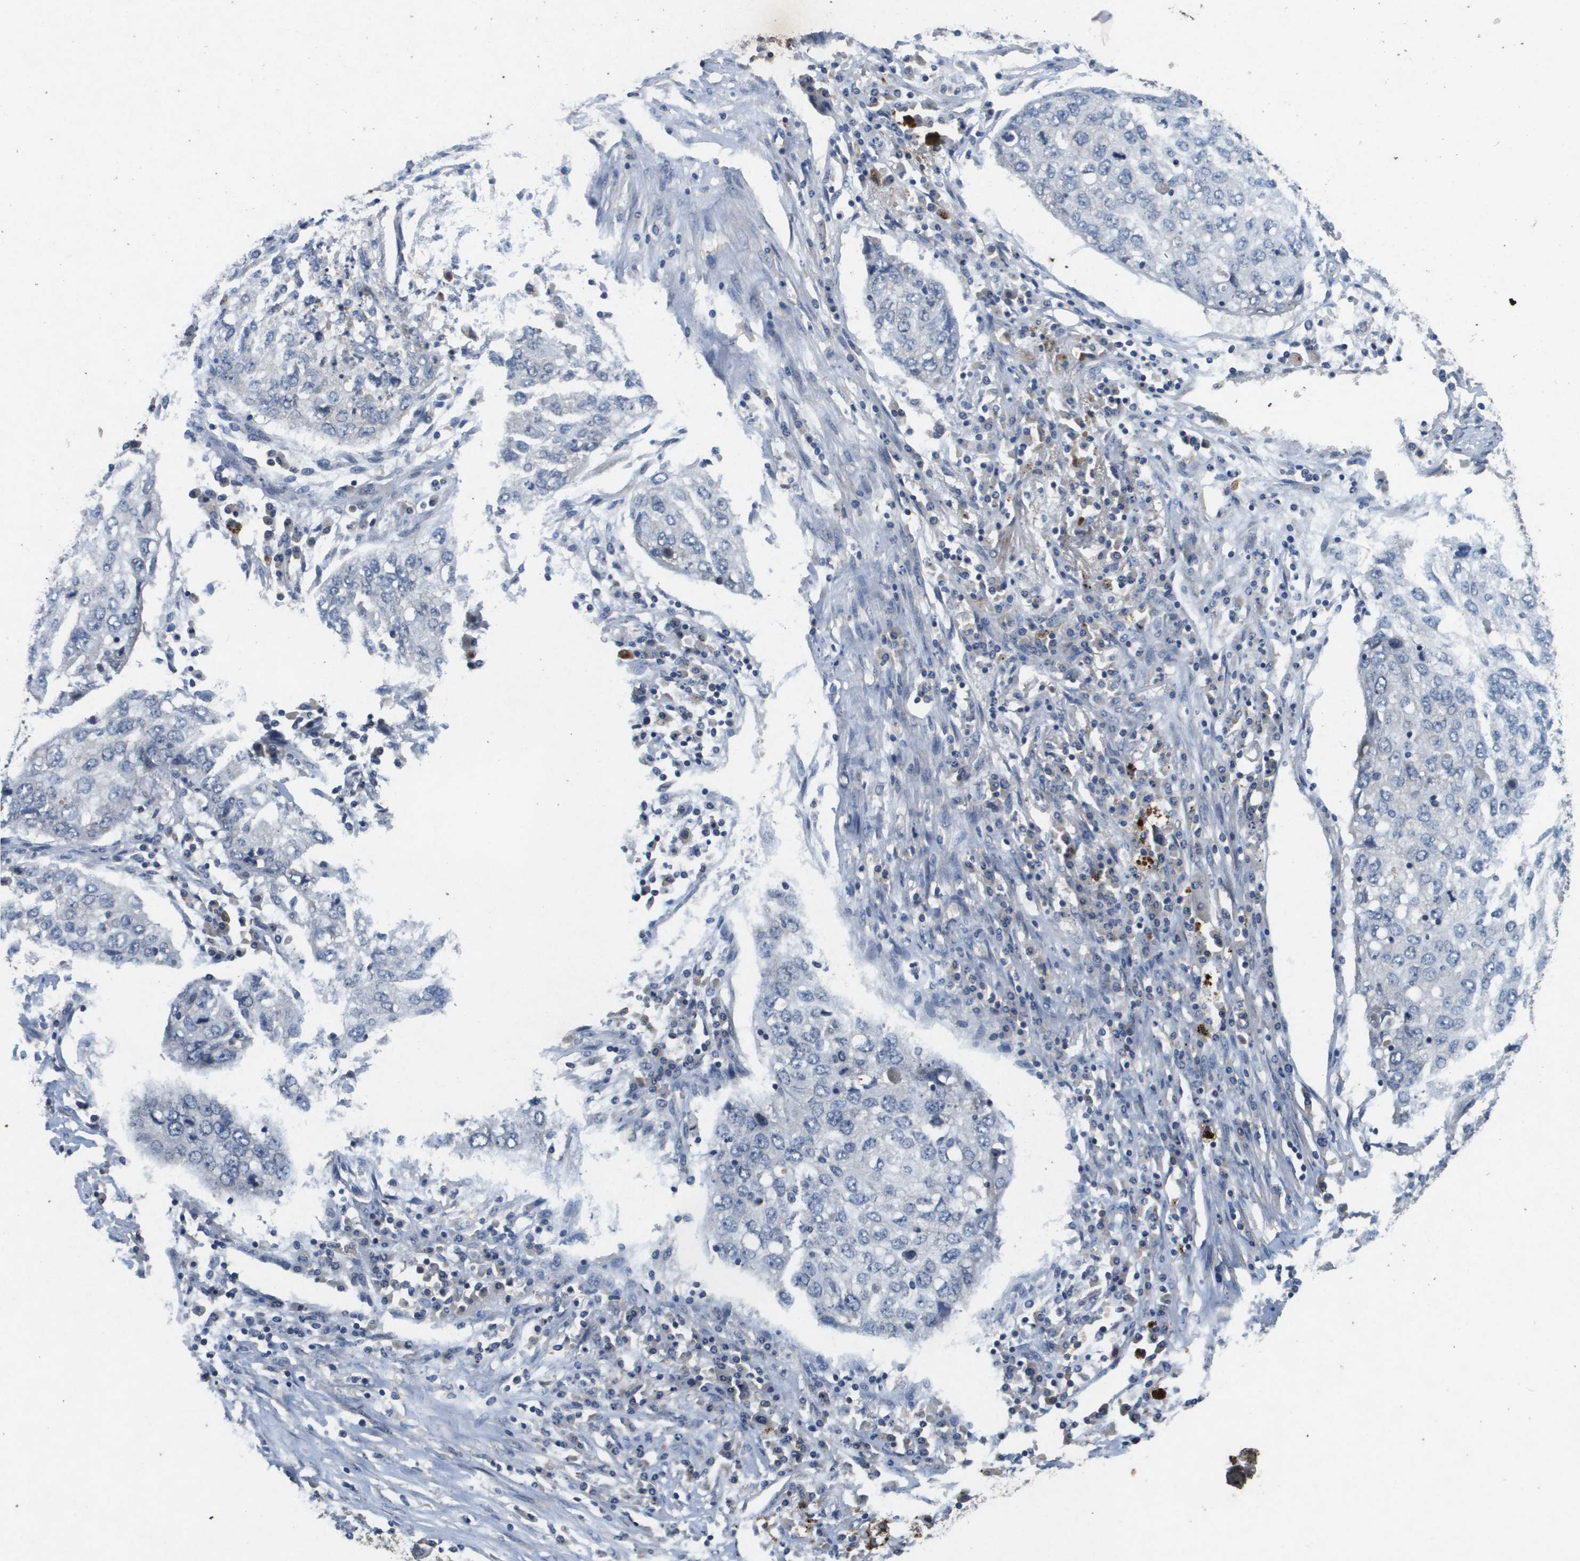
{"staining": {"intensity": "negative", "quantity": "none", "location": "none"}, "tissue": "lung cancer", "cell_type": "Tumor cells", "image_type": "cancer", "snomed": [{"axis": "morphology", "description": "Squamous cell carcinoma, NOS"}, {"axis": "topography", "description": "Lung"}], "caption": "This micrograph is of lung cancer stained with immunohistochemistry to label a protein in brown with the nuclei are counter-stained blue. There is no staining in tumor cells.", "gene": "PROC", "patient": {"sex": "female", "age": 63}}